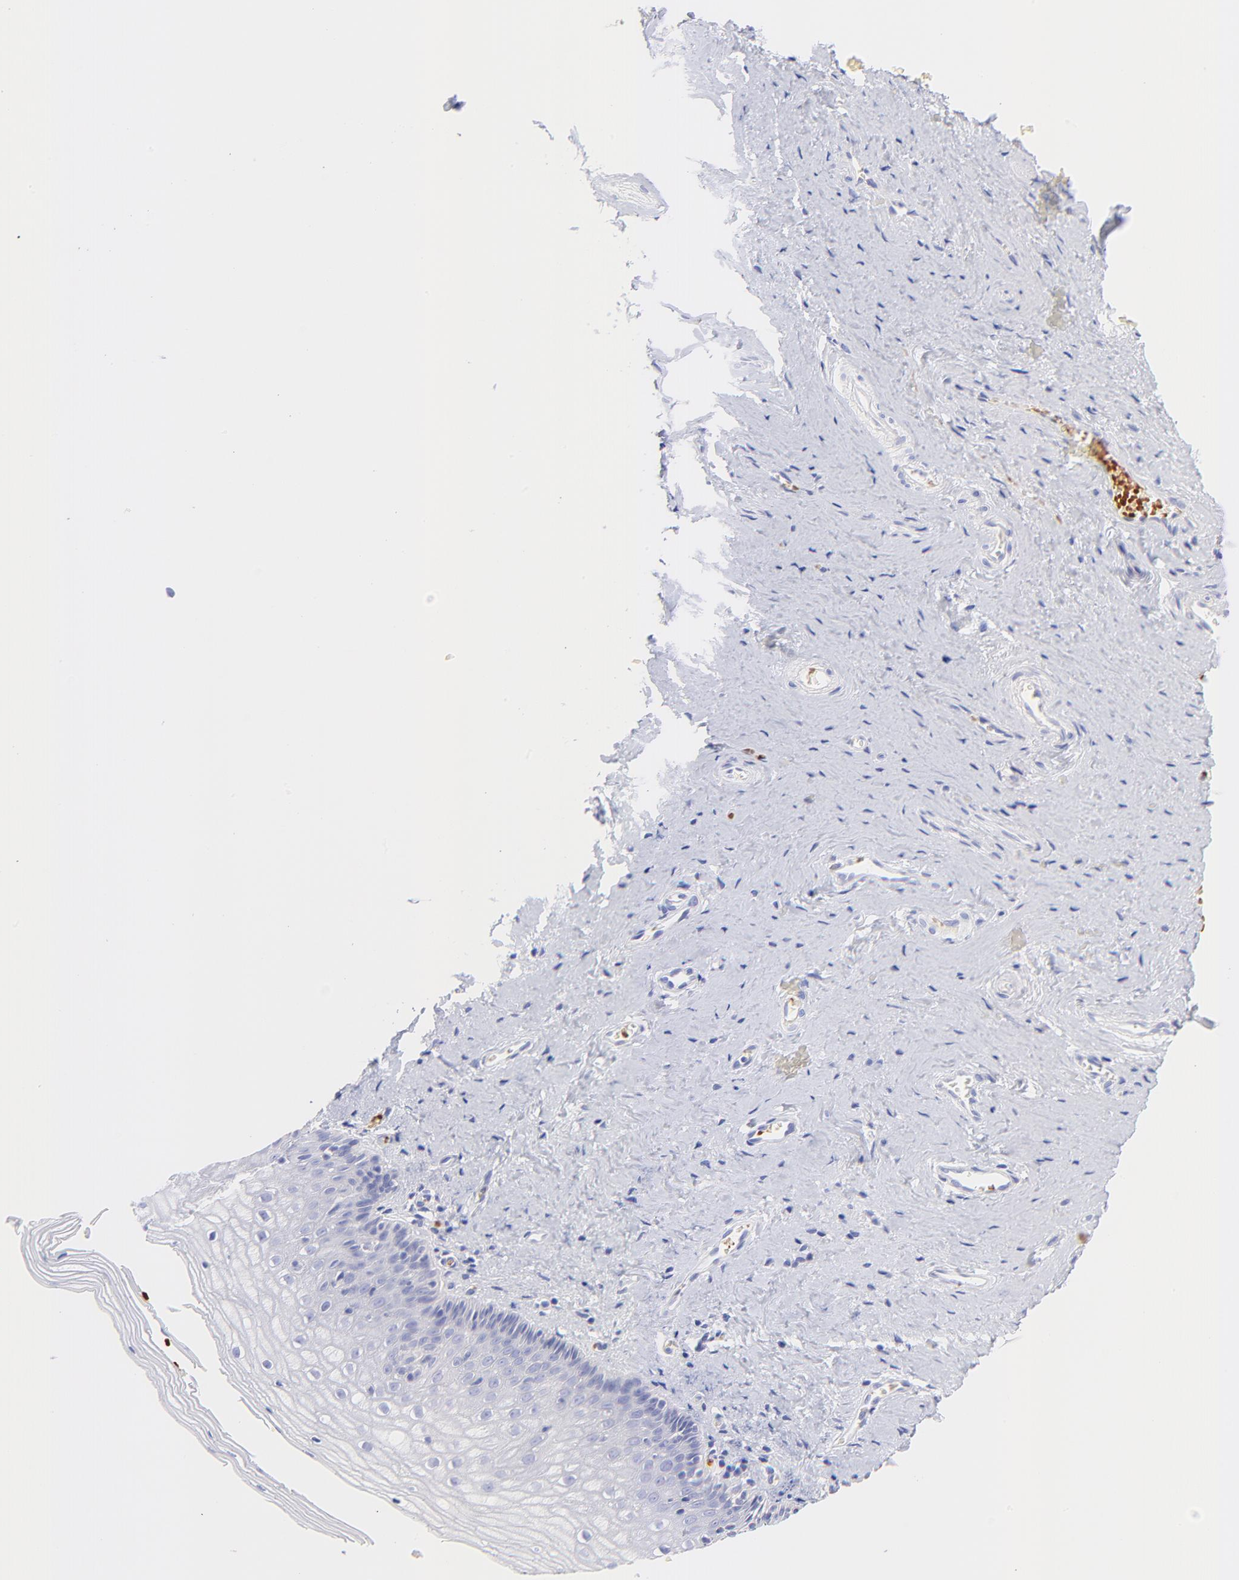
{"staining": {"intensity": "negative", "quantity": "none", "location": "none"}, "tissue": "vagina", "cell_type": "Squamous epithelial cells", "image_type": "normal", "snomed": [{"axis": "morphology", "description": "Normal tissue, NOS"}, {"axis": "topography", "description": "Vagina"}], "caption": "Squamous epithelial cells are negative for protein expression in normal human vagina.", "gene": "FRMPD3", "patient": {"sex": "female", "age": 46}}